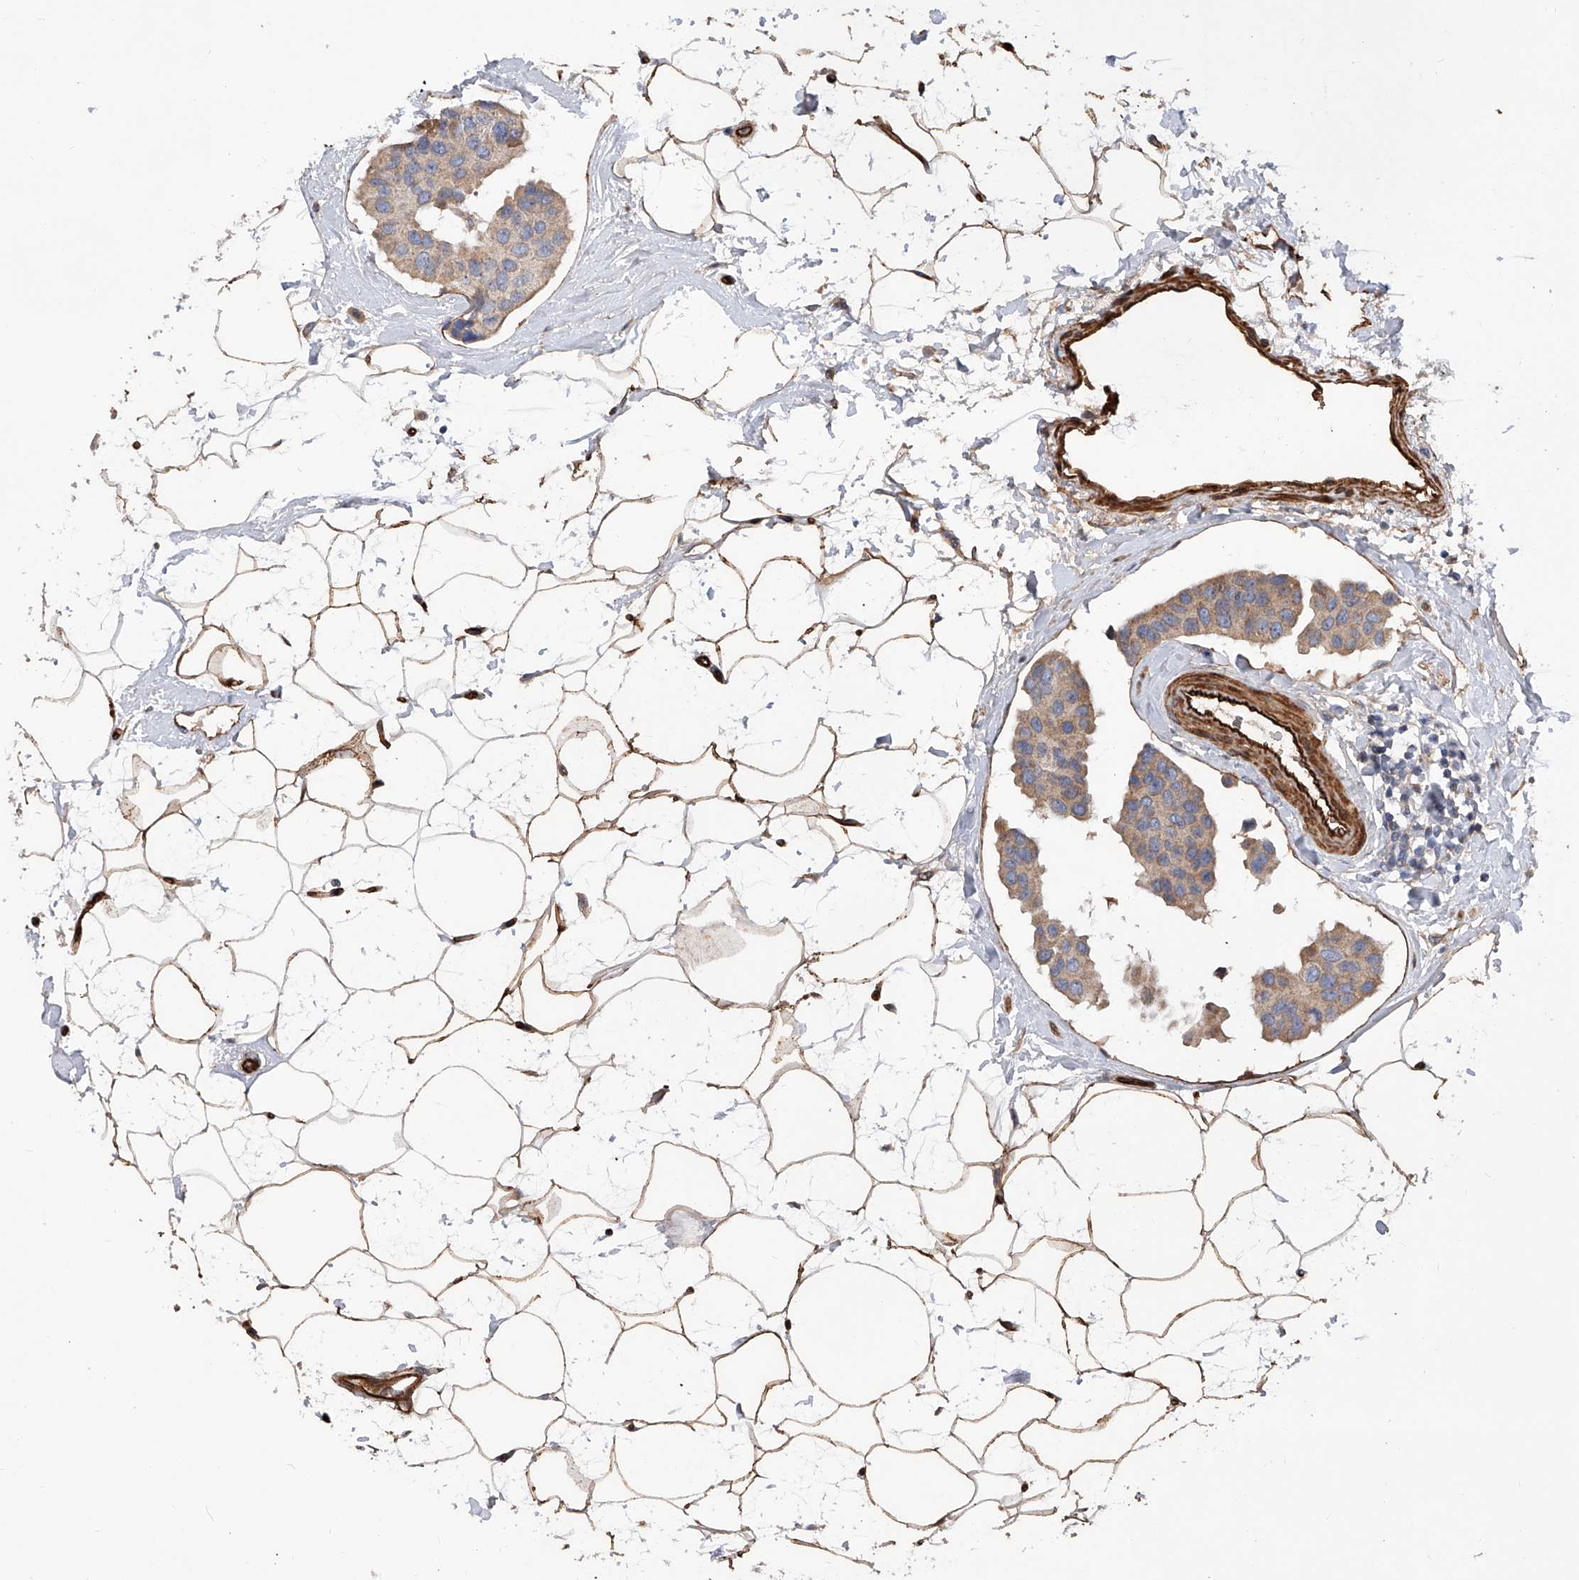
{"staining": {"intensity": "weak", "quantity": "25%-75%", "location": "cytoplasmic/membranous"}, "tissue": "breast cancer", "cell_type": "Tumor cells", "image_type": "cancer", "snomed": [{"axis": "morphology", "description": "Normal tissue, NOS"}, {"axis": "morphology", "description": "Duct carcinoma"}, {"axis": "topography", "description": "Breast"}], "caption": "Protein expression analysis of invasive ductal carcinoma (breast) demonstrates weak cytoplasmic/membranous positivity in approximately 25%-75% of tumor cells.", "gene": "PDSS2", "patient": {"sex": "female", "age": 39}}